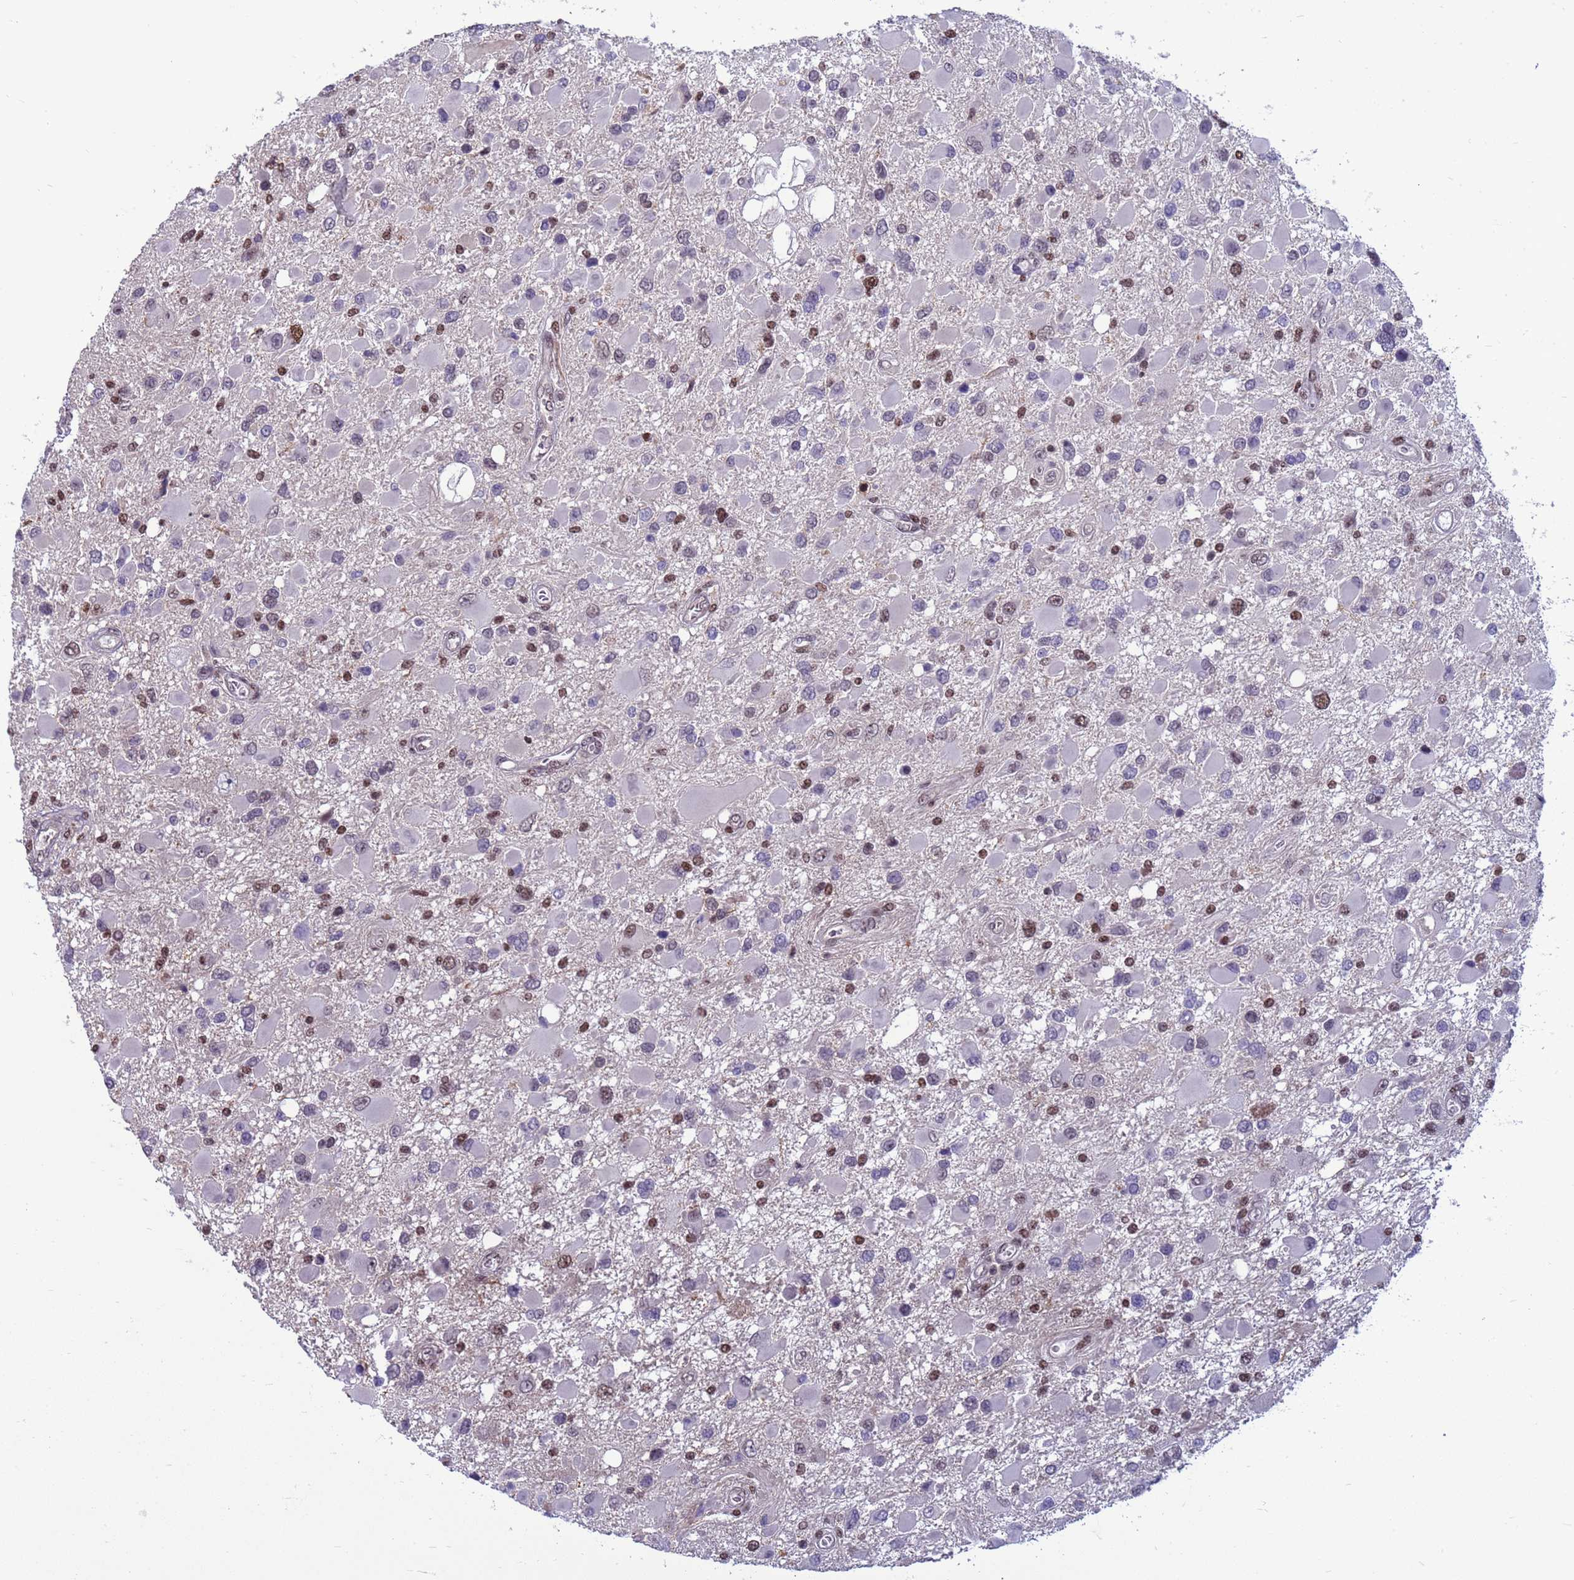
{"staining": {"intensity": "moderate", "quantity": "25%-75%", "location": "nuclear"}, "tissue": "glioma", "cell_type": "Tumor cells", "image_type": "cancer", "snomed": [{"axis": "morphology", "description": "Glioma, malignant, High grade"}, {"axis": "topography", "description": "Brain"}], "caption": "Glioma stained for a protein exhibits moderate nuclear positivity in tumor cells. The protein is stained brown, and the nuclei are stained in blue (DAB IHC with brightfield microscopy, high magnification).", "gene": "NSL1", "patient": {"sex": "male", "age": 53}}